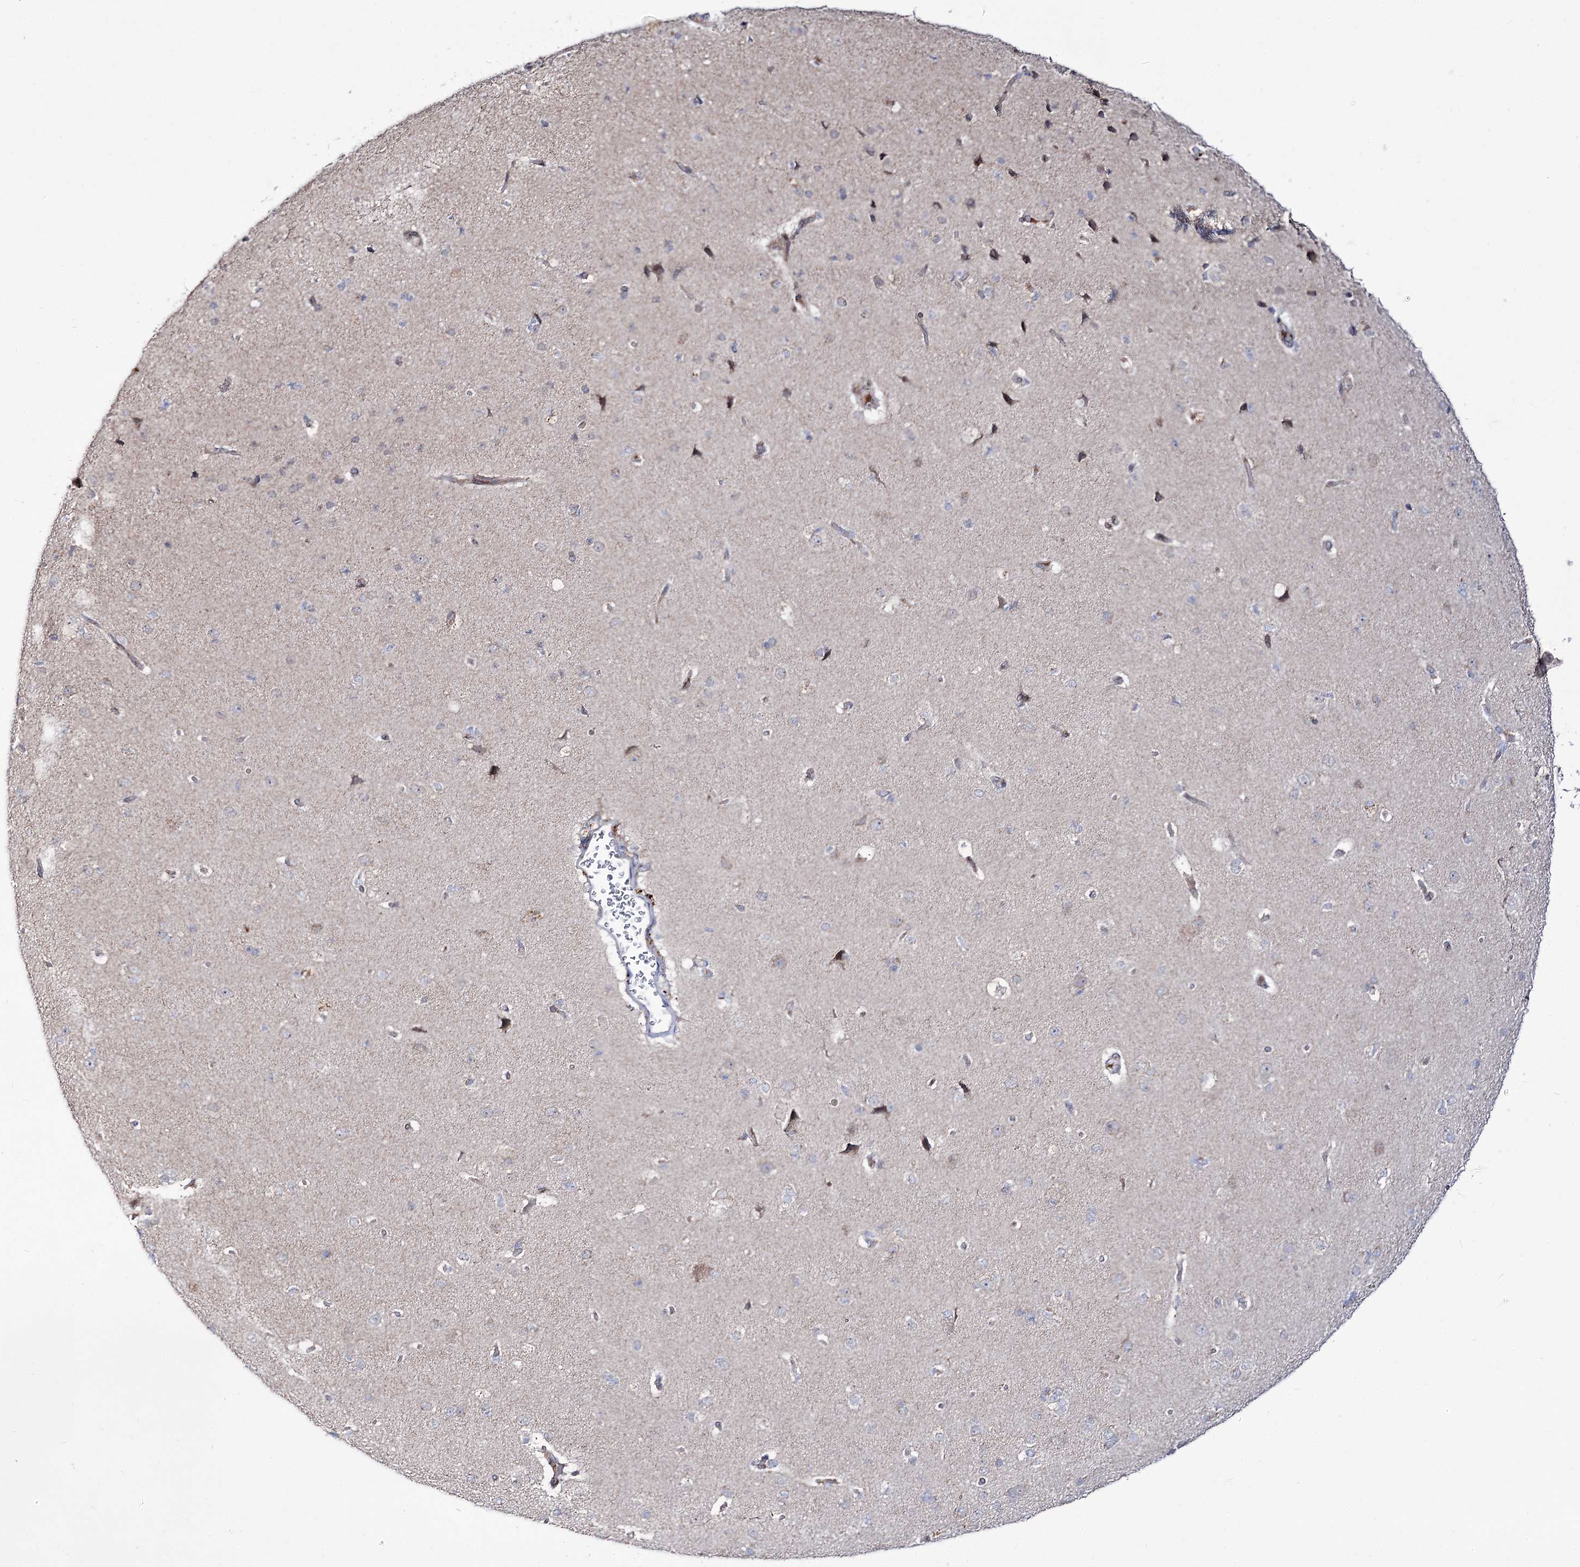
{"staining": {"intensity": "negative", "quantity": "none", "location": "none"}, "tissue": "cerebral cortex", "cell_type": "Endothelial cells", "image_type": "normal", "snomed": [{"axis": "morphology", "description": "Normal tissue, NOS"}, {"axis": "topography", "description": "Cerebral cortex"}], "caption": "Immunohistochemistry (IHC) photomicrograph of normal cerebral cortex stained for a protein (brown), which displays no staining in endothelial cells. Brightfield microscopy of immunohistochemistry stained with DAB (brown) and hematoxylin (blue), captured at high magnification.", "gene": "C11orf80", "patient": {"sex": "male", "age": 62}}